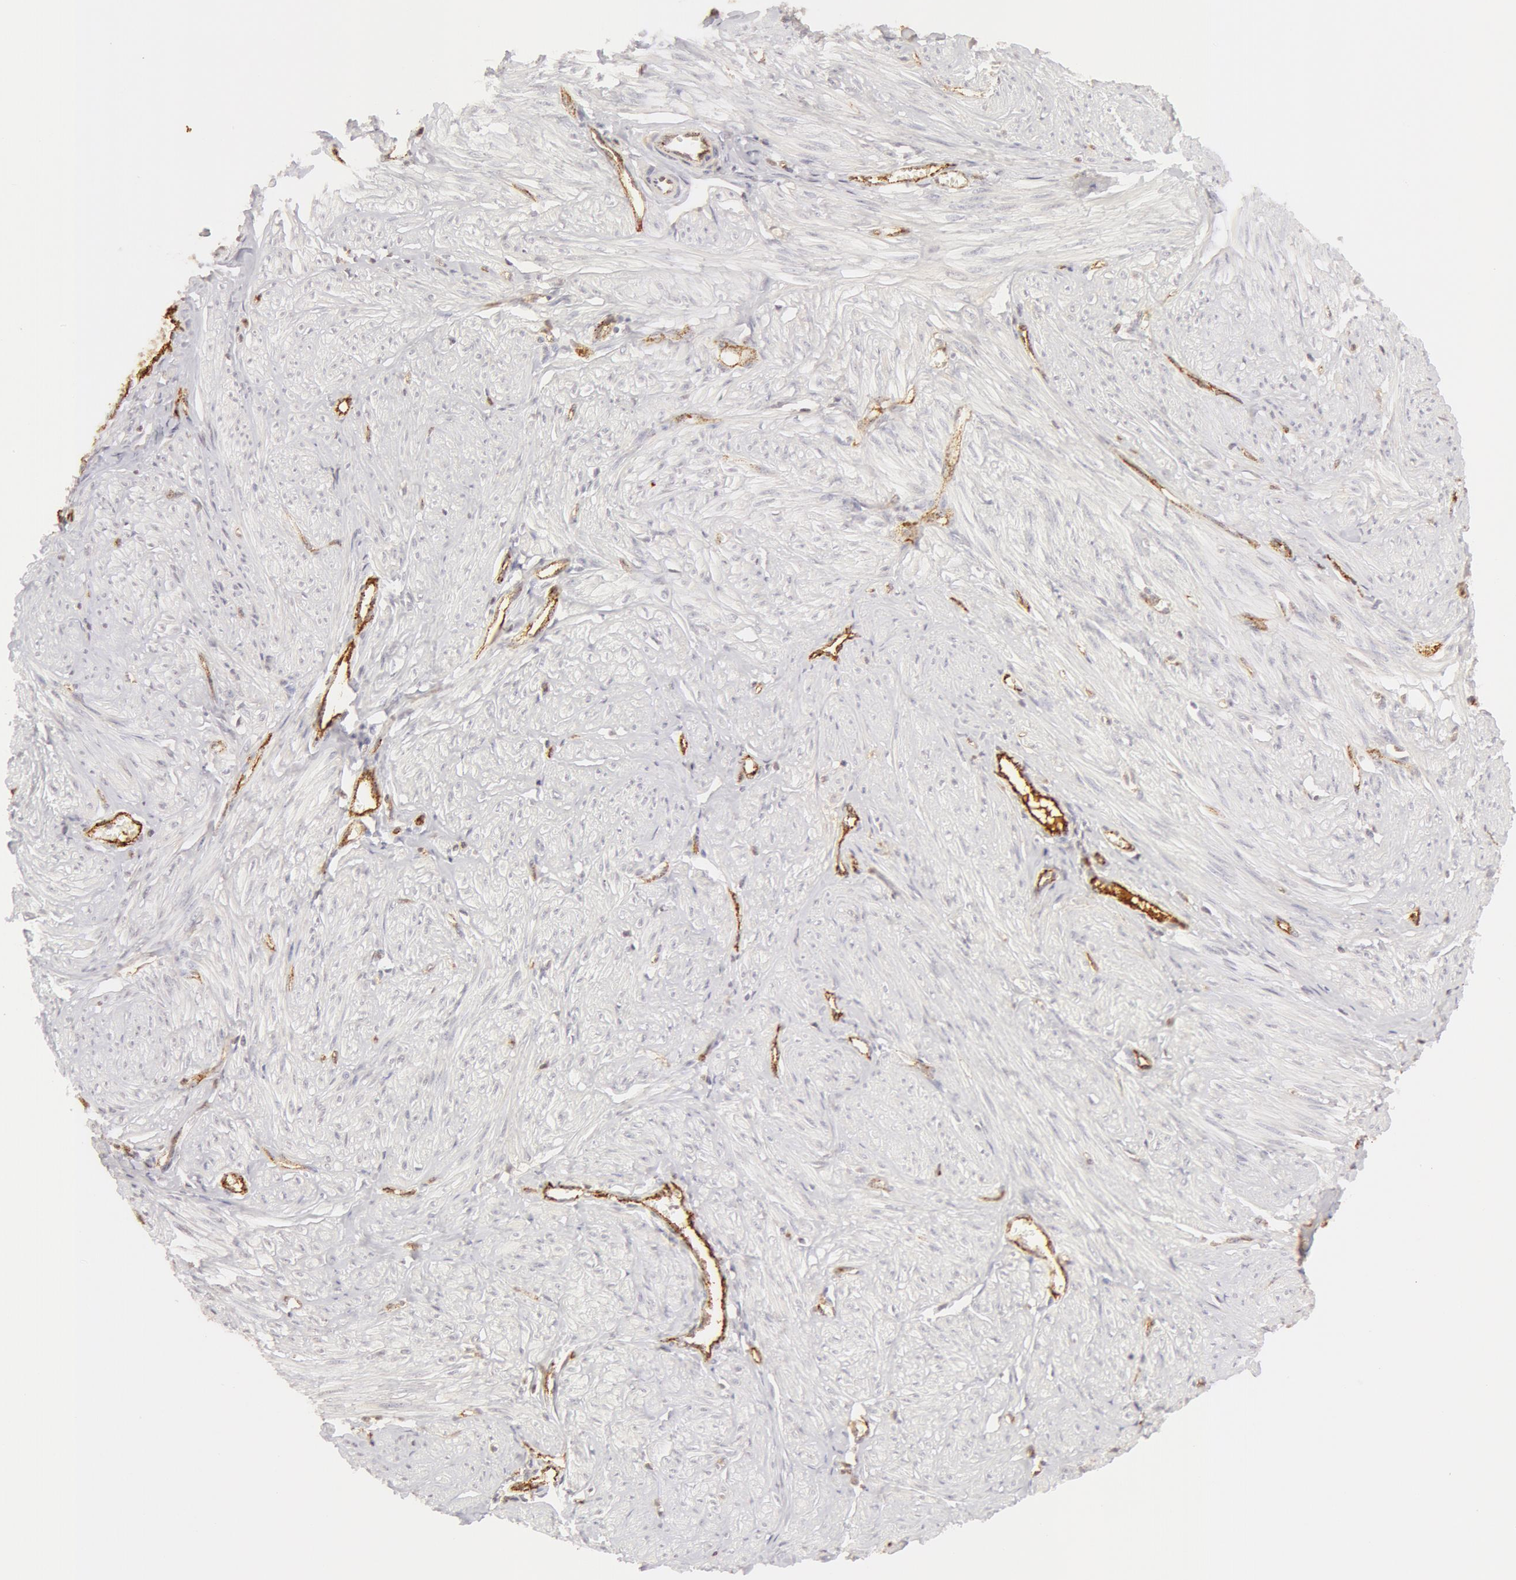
{"staining": {"intensity": "negative", "quantity": "none", "location": "none"}, "tissue": "smooth muscle", "cell_type": "Smooth muscle cells", "image_type": "normal", "snomed": [{"axis": "morphology", "description": "Normal tissue, NOS"}, {"axis": "topography", "description": "Uterus"}], "caption": "The histopathology image demonstrates no staining of smooth muscle cells in benign smooth muscle.", "gene": "VWF", "patient": {"sex": "female", "age": 45}}